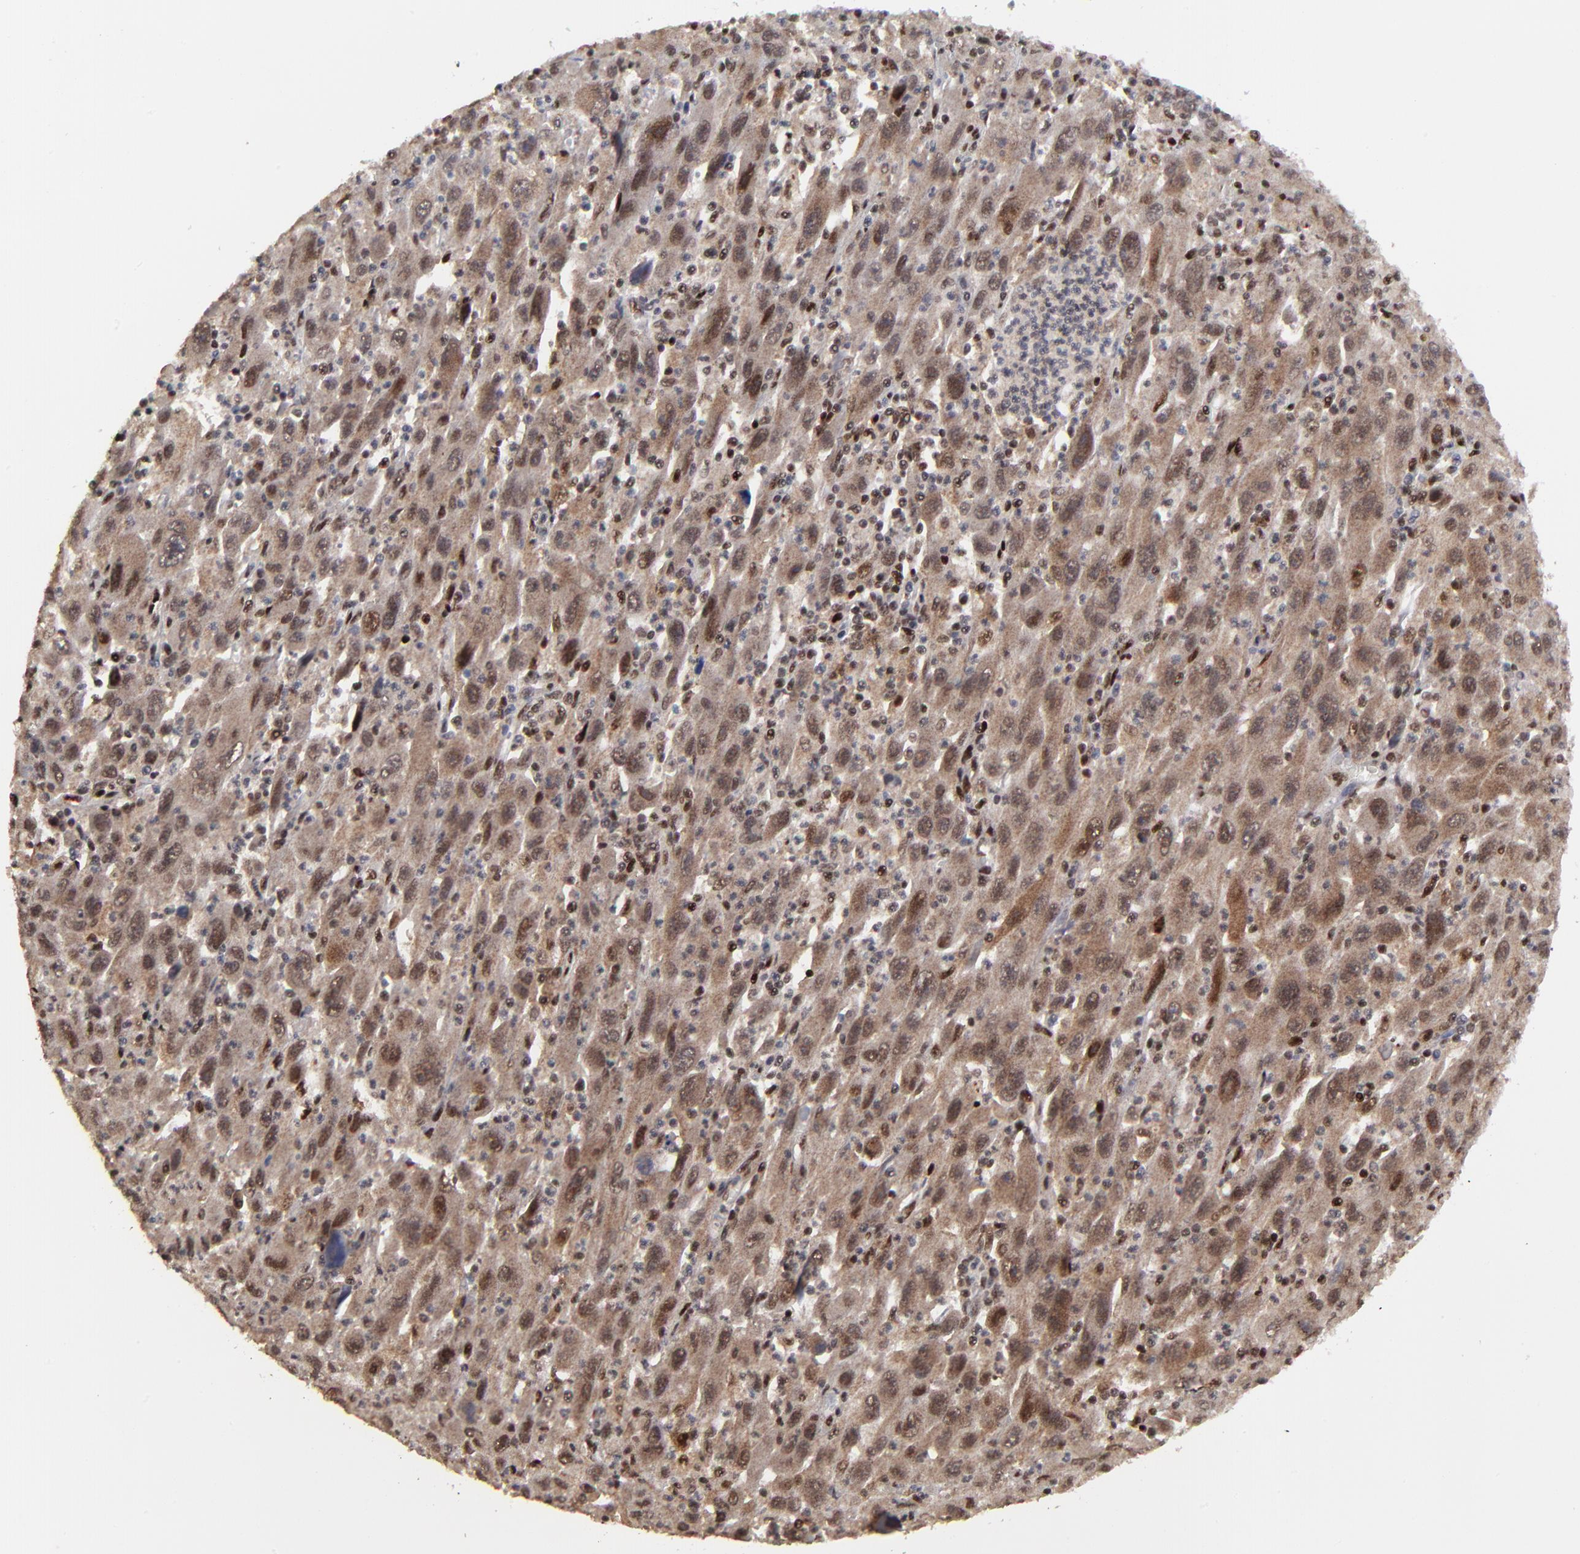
{"staining": {"intensity": "moderate", "quantity": ">75%", "location": "cytoplasmic/membranous,nuclear"}, "tissue": "melanoma", "cell_type": "Tumor cells", "image_type": "cancer", "snomed": [{"axis": "morphology", "description": "Malignant melanoma, Metastatic site"}, {"axis": "topography", "description": "Skin"}], "caption": "An IHC photomicrograph of neoplastic tissue is shown. Protein staining in brown highlights moderate cytoplasmic/membranous and nuclear positivity in melanoma within tumor cells. Immunohistochemistry stains the protein of interest in brown and the nuclei are stained blue.", "gene": "RBM22", "patient": {"sex": "female", "age": 56}}